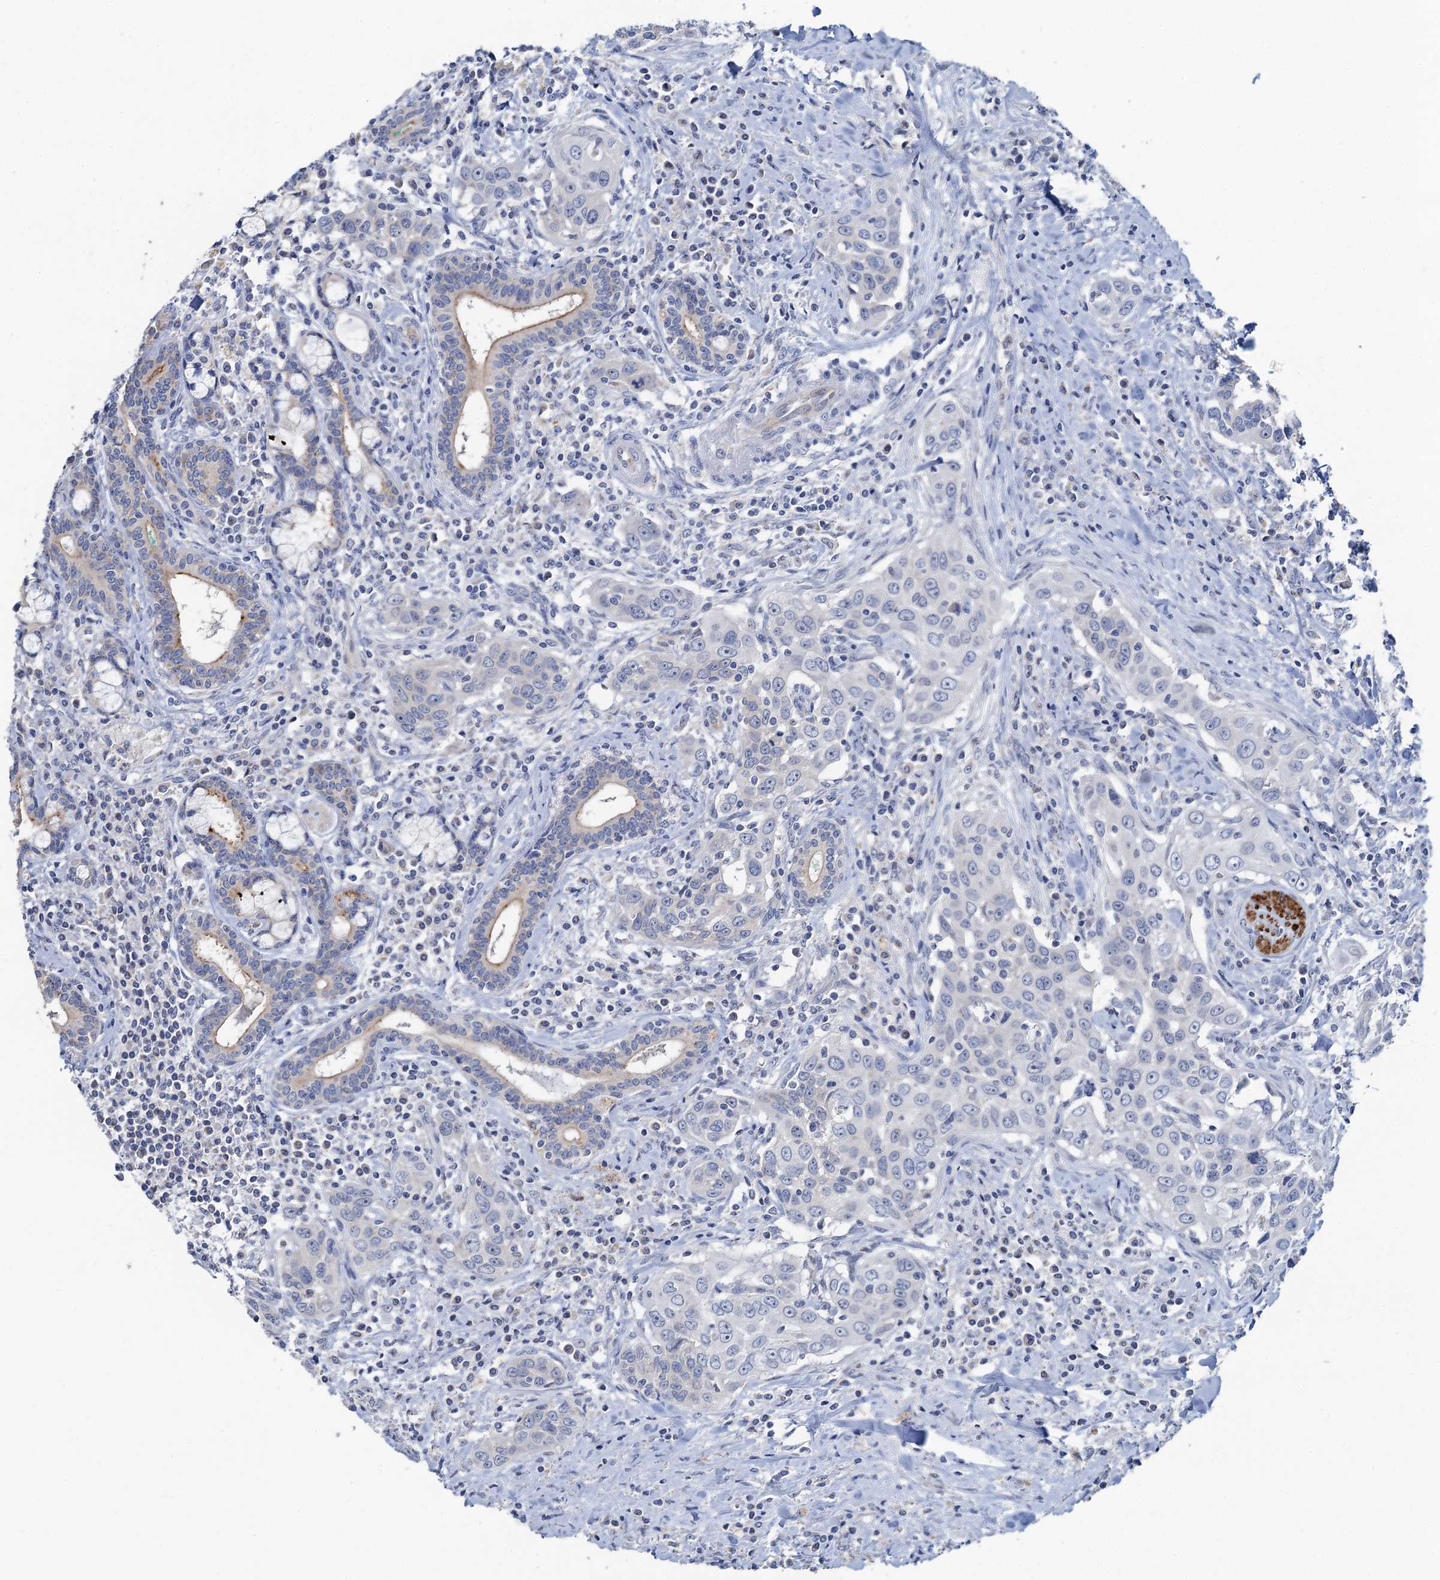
{"staining": {"intensity": "negative", "quantity": "none", "location": "none"}, "tissue": "head and neck cancer", "cell_type": "Tumor cells", "image_type": "cancer", "snomed": [{"axis": "morphology", "description": "Squamous cell carcinoma, NOS"}, {"axis": "topography", "description": "Oral tissue"}, {"axis": "topography", "description": "Head-Neck"}], "caption": "This is a photomicrograph of IHC staining of head and neck cancer (squamous cell carcinoma), which shows no positivity in tumor cells. (DAB (3,3'-diaminobenzidine) immunohistochemistry (IHC) visualized using brightfield microscopy, high magnification).", "gene": "PLLP", "patient": {"sex": "female", "age": 50}}